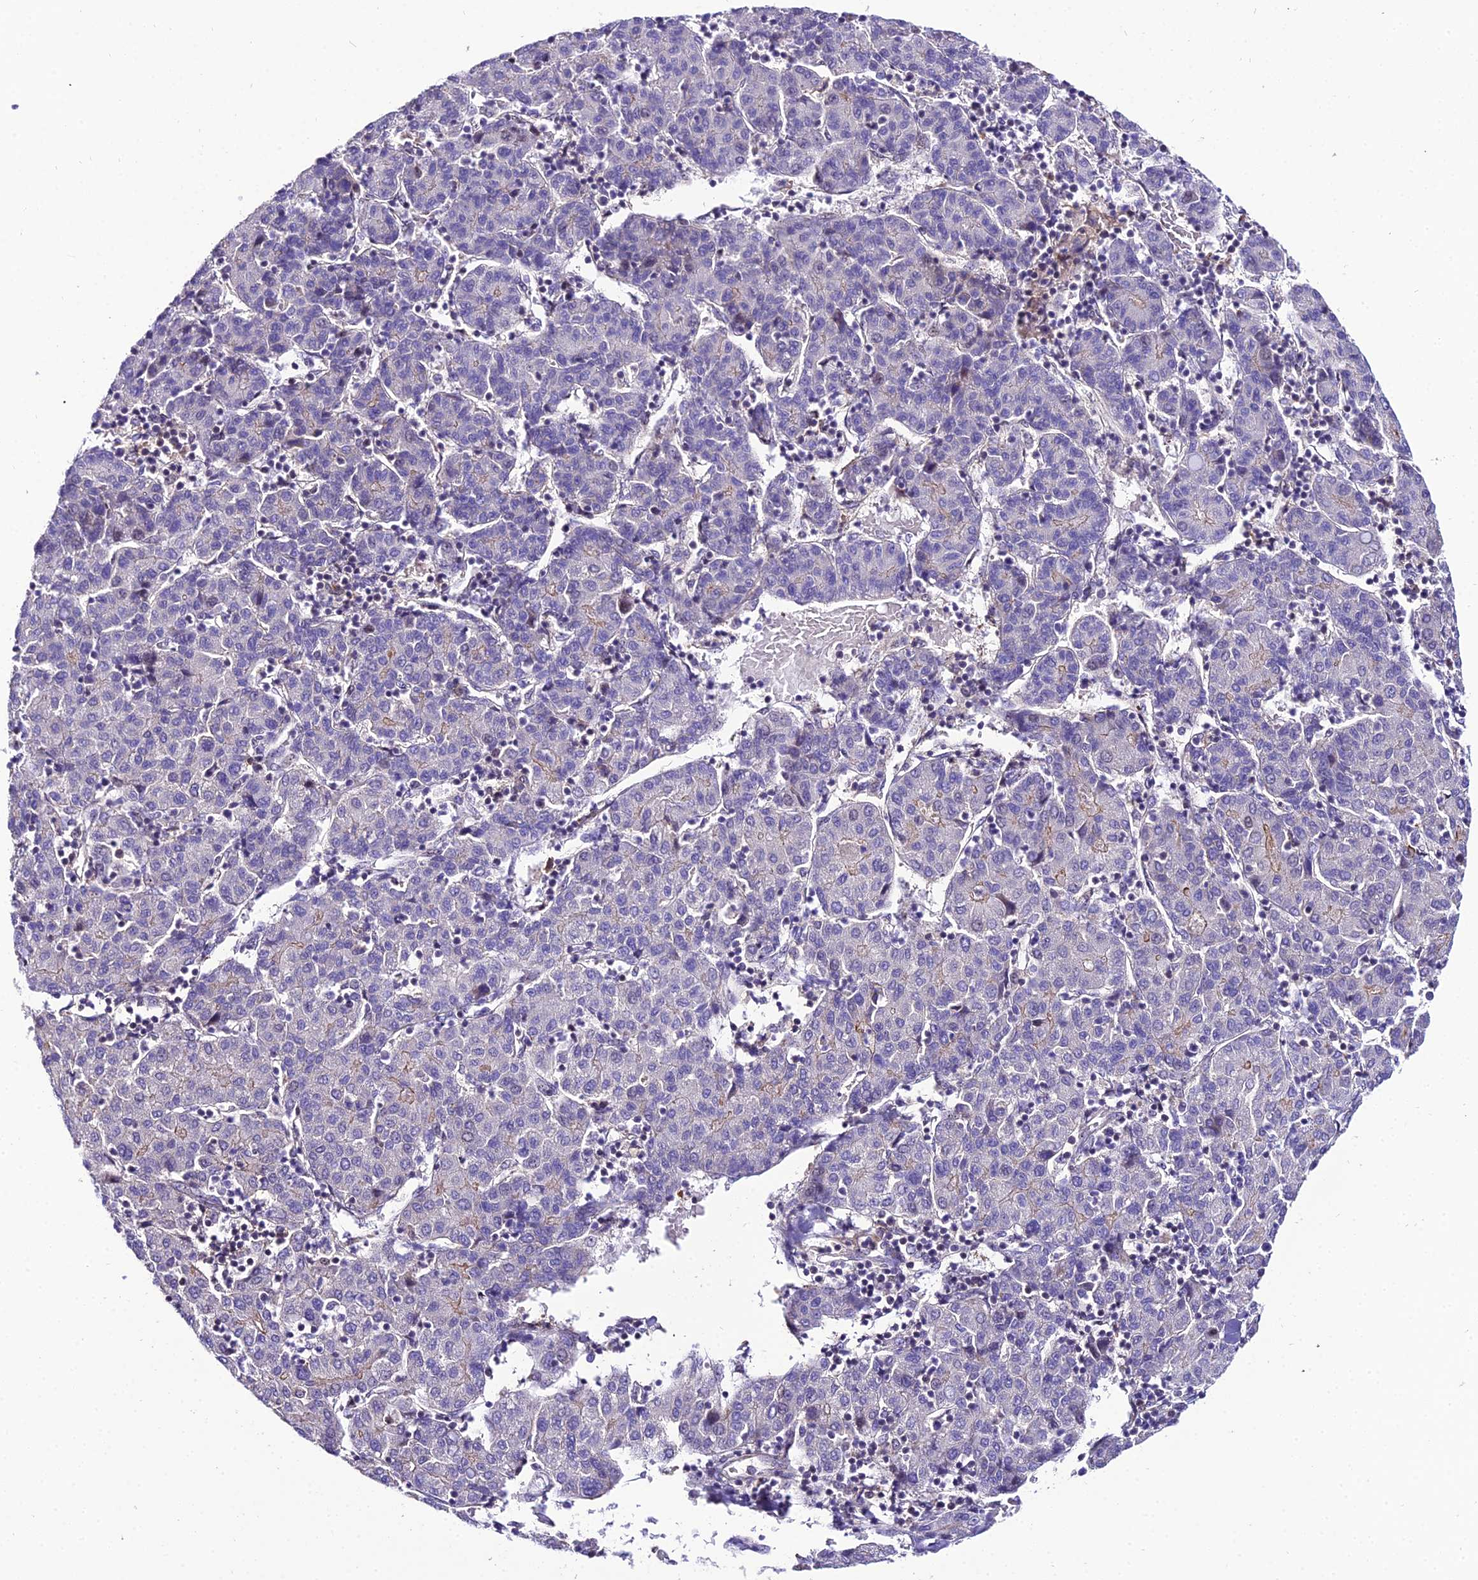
{"staining": {"intensity": "moderate", "quantity": "<25%", "location": "cytoplasmic/membranous"}, "tissue": "liver cancer", "cell_type": "Tumor cells", "image_type": "cancer", "snomed": [{"axis": "morphology", "description": "Carcinoma, Hepatocellular, NOS"}, {"axis": "topography", "description": "Liver"}], "caption": "A brown stain highlights moderate cytoplasmic/membranous staining of a protein in human liver cancer tumor cells.", "gene": "SHQ1", "patient": {"sex": "male", "age": 65}}